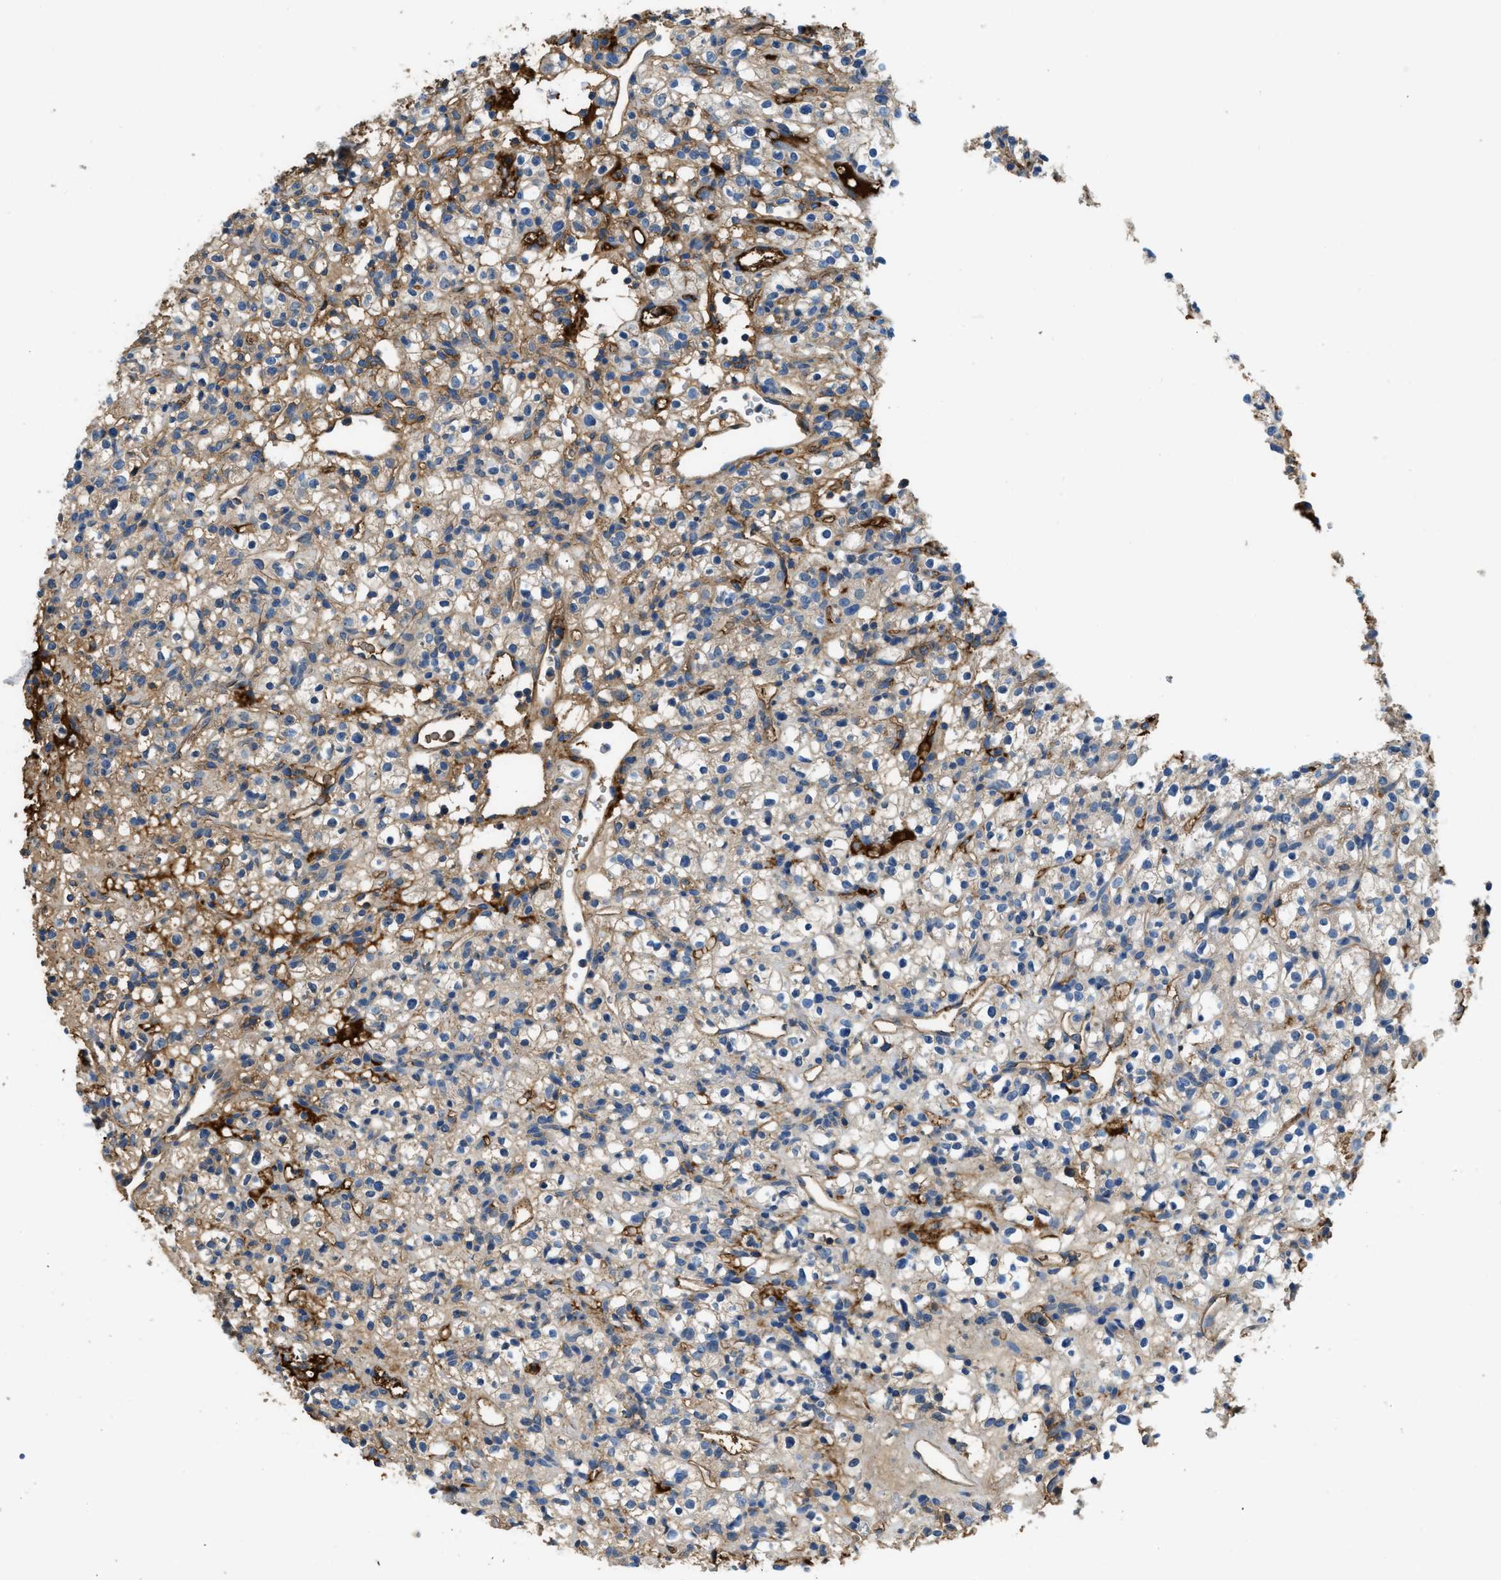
{"staining": {"intensity": "weak", "quantity": "<25%", "location": "cytoplasmic/membranous"}, "tissue": "renal cancer", "cell_type": "Tumor cells", "image_type": "cancer", "snomed": [{"axis": "morphology", "description": "Normal tissue, NOS"}, {"axis": "morphology", "description": "Adenocarcinoma, NOS"}, {"axis": "topography", "description": "Kidney"}], "caption": "The histopathology image exhibits no staining of tumor cells in renal cancer (adenocarcinoma). Brightfield microscopy of immunohistochemistry (IHC) stained with DAB (brown) and hematoxylin (blue), captured at high magnification.", "gene": "STC1", "patient": {"sex": "female", "age": 72}}